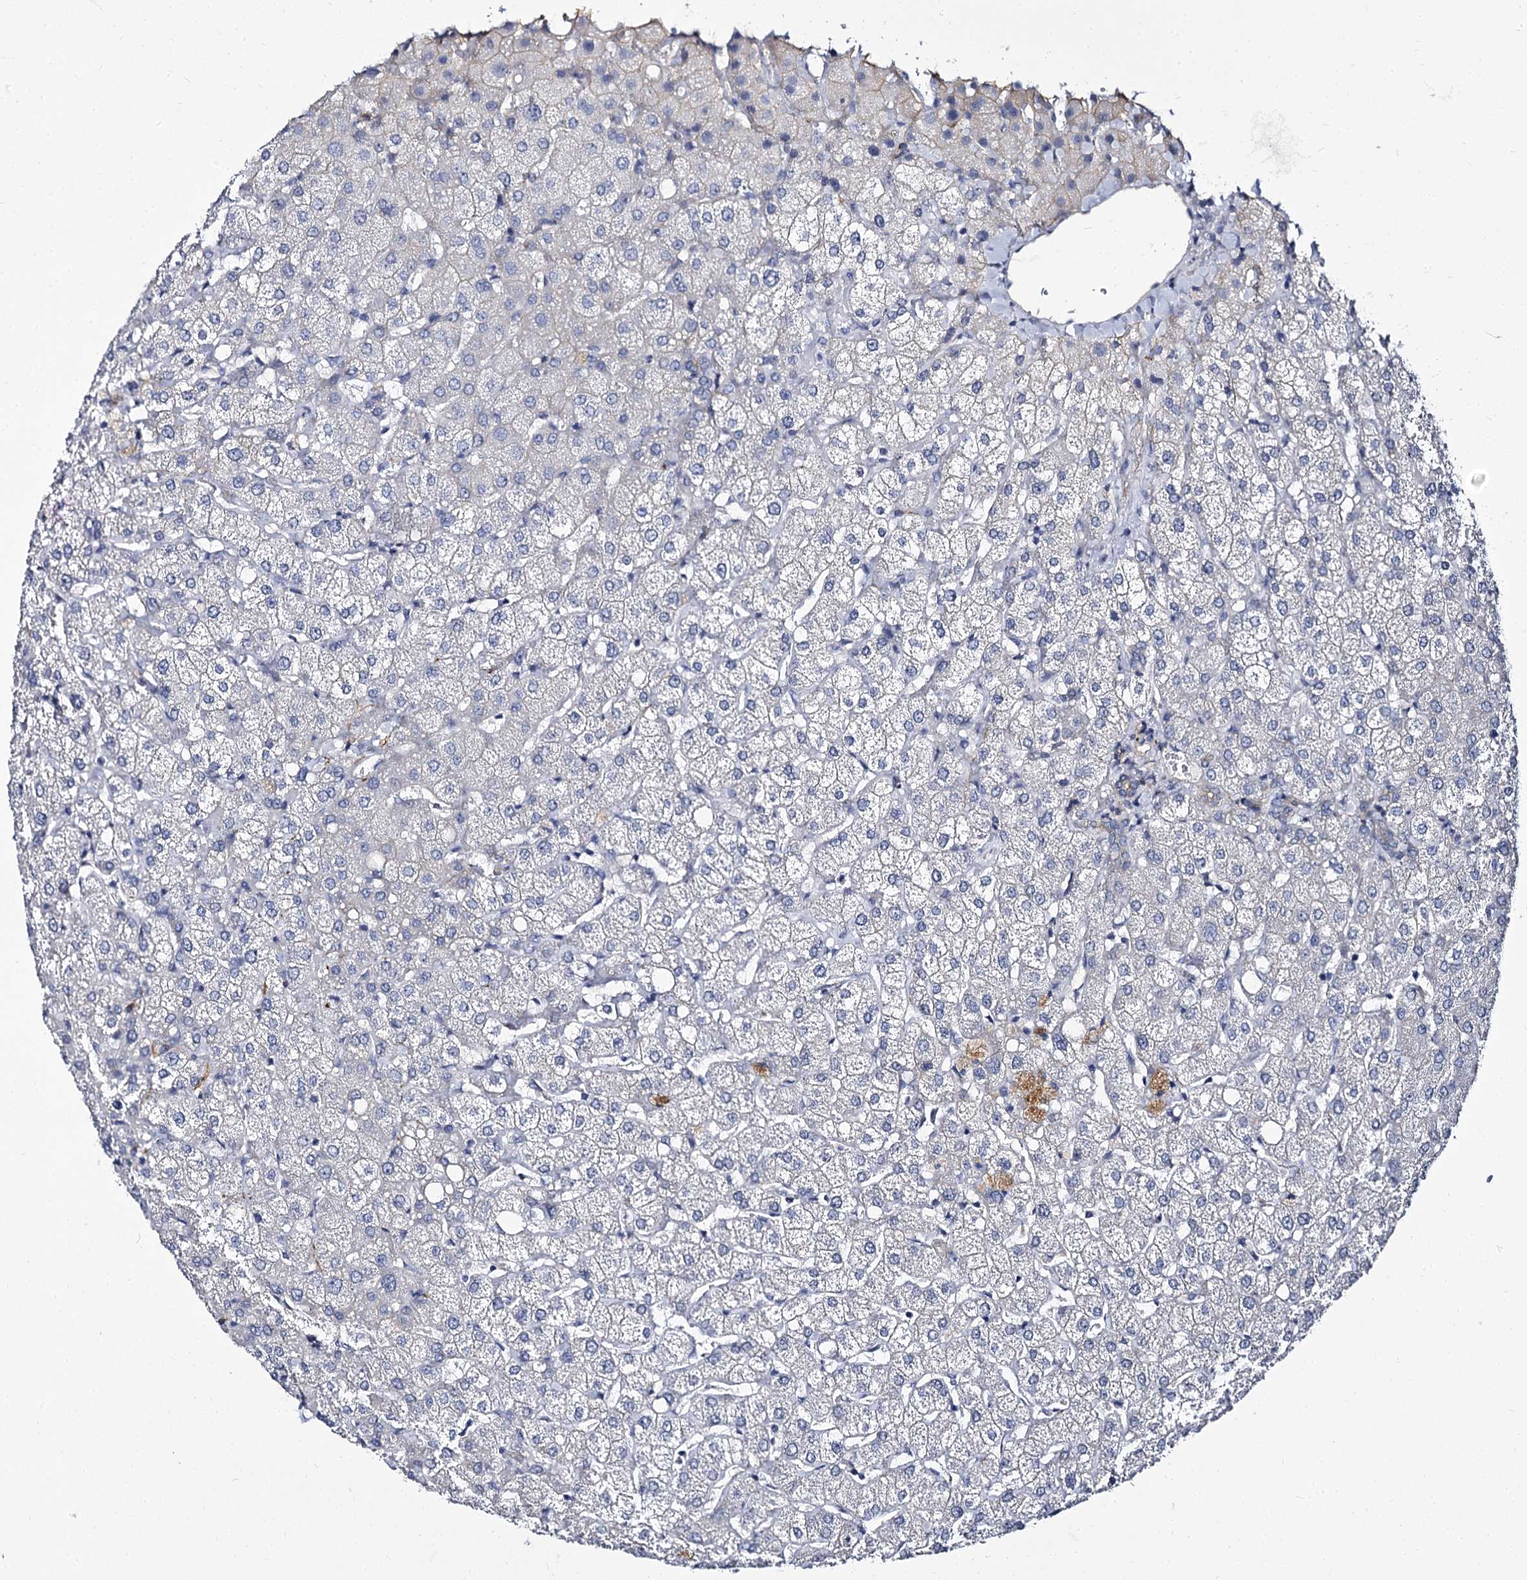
{"staining": {"intensity": "negative", "quantity": "none", "location": "none"}, "tissue": "liver", "cell_type": "Cholangiocytes", "image_type": "normal", "snomed": [{"axis": "morphology", "description": "Normal tissue, NOS"}, {"axis": "topography", "description": "Liver"}], "caption": "Cholangiocytes show no significant expression in unremarkable liver. The staining is performed using DAB (3,3'-diaminobenzidine) brown chromogen with nuclei counter-stained in using hematoxylin.", "gene": "CBFB", "patient": {"sex": "female", "age": 54}}